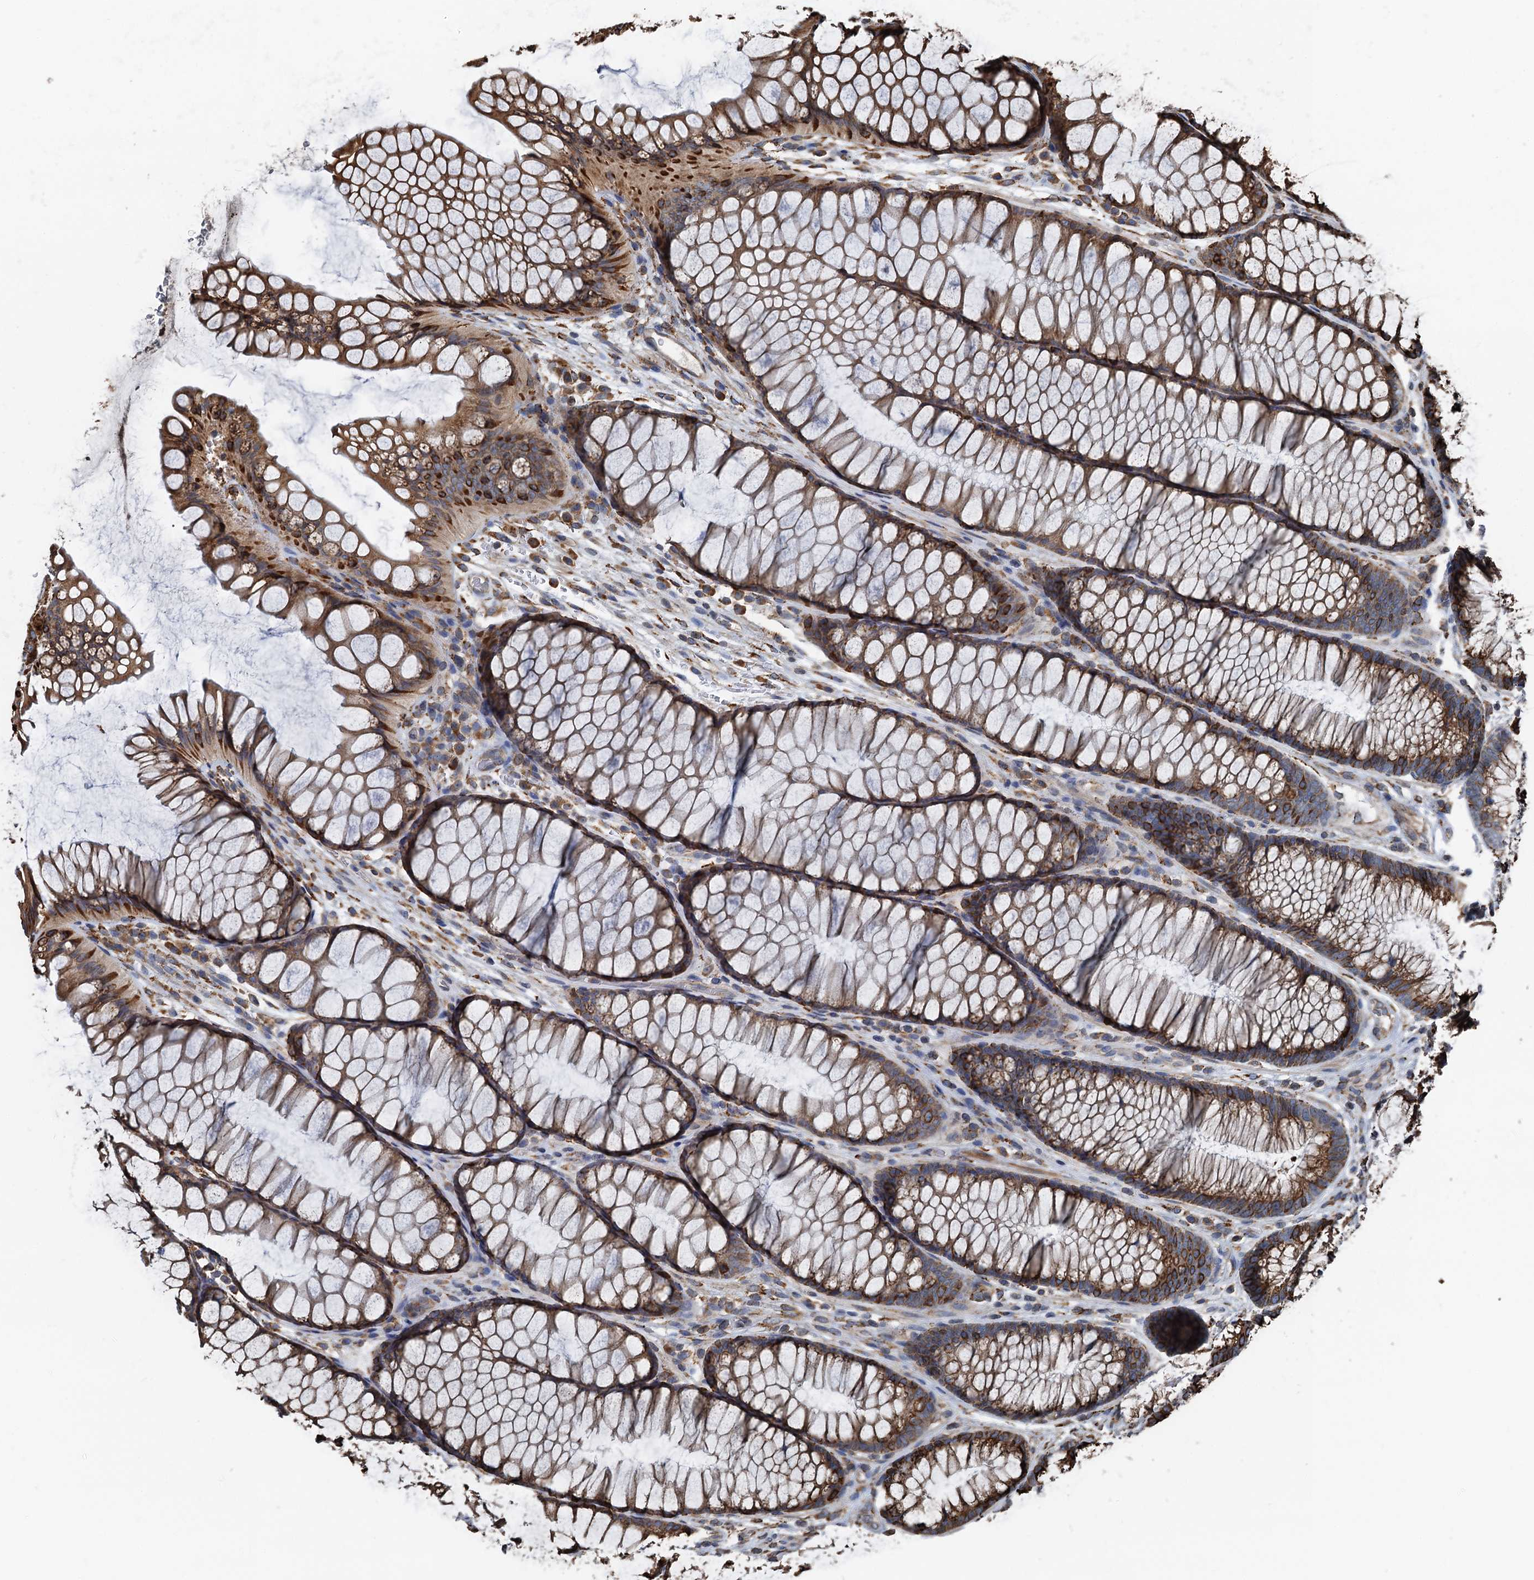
{"staining": {"intensity": "moderate", "quantity": ">75%", "location": "cytoplasmic/membranous"}, "tissue": "colon", "cell_type": "Endothelial cells", "image_type": "normal", "snomed": [{"axis": "morphology", "description": "Normal tissue, NOS"}, {"axis": "topography", "description": "Colon"}], "caption": "Protein analysis of benign colon shows moderate cytoplasmic/membranous staining in approximately >75% of endothelial cells.", "gene": "NEURL1B", "patient": {"sex": "female", "age": 82}}